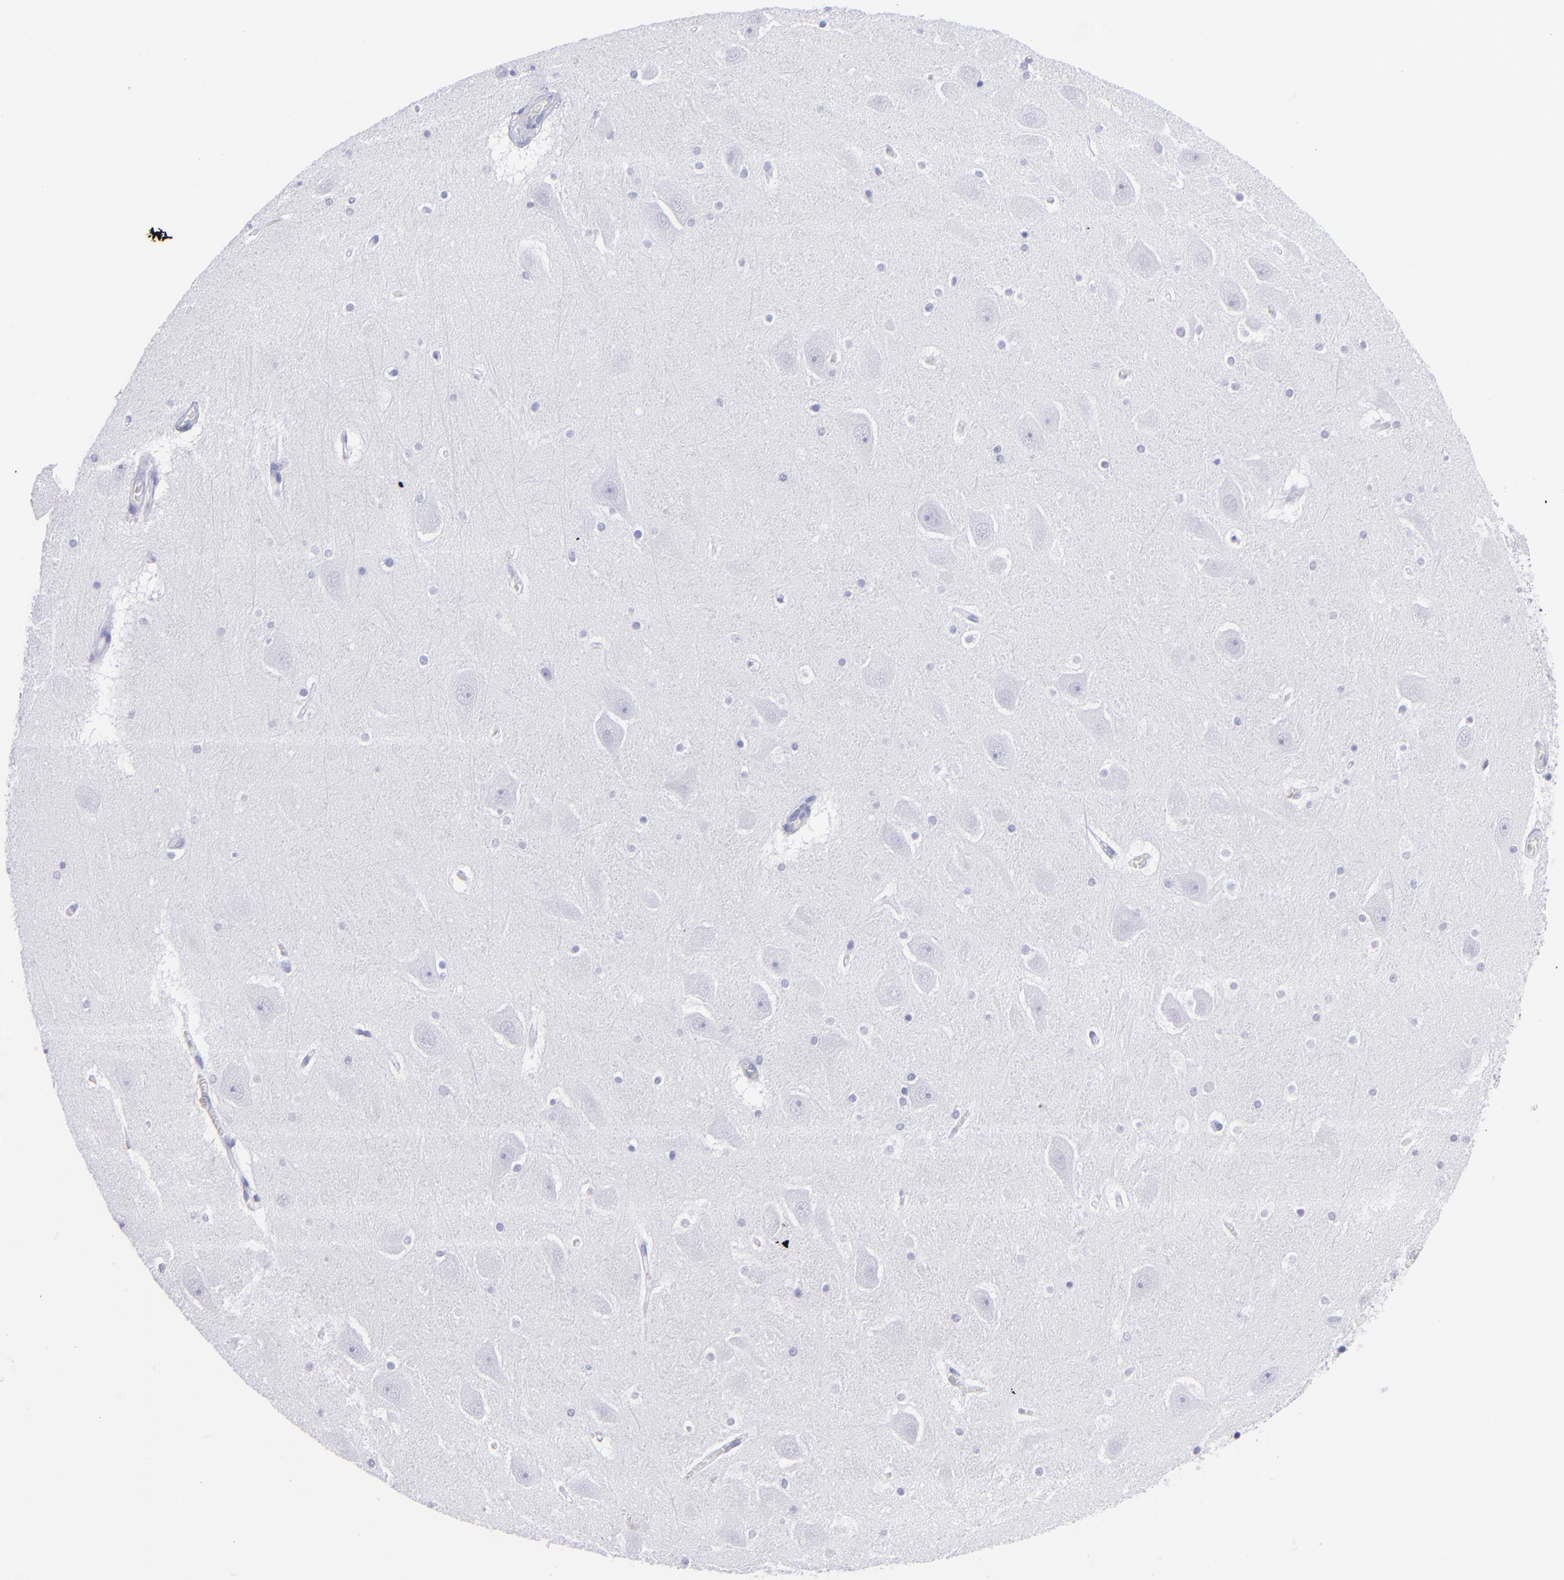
{"staining": {"intensity": "negative", "quantity": "none", "location": "none"}, "tissue": "hippocampus", "cell_type": "Glial cells", "image_type": "normal", "snomed": [{"axis": "morphology", "description": "Normal tissue, NOS"}, {"axis": "topography", "description": "Hippocampus"}], "caption": "This is an IHC micrograph of benign human hippocampus. There is no expression in glial cells.", "gene": "PIP", "patient": {"sex": "male", "age": 45}}